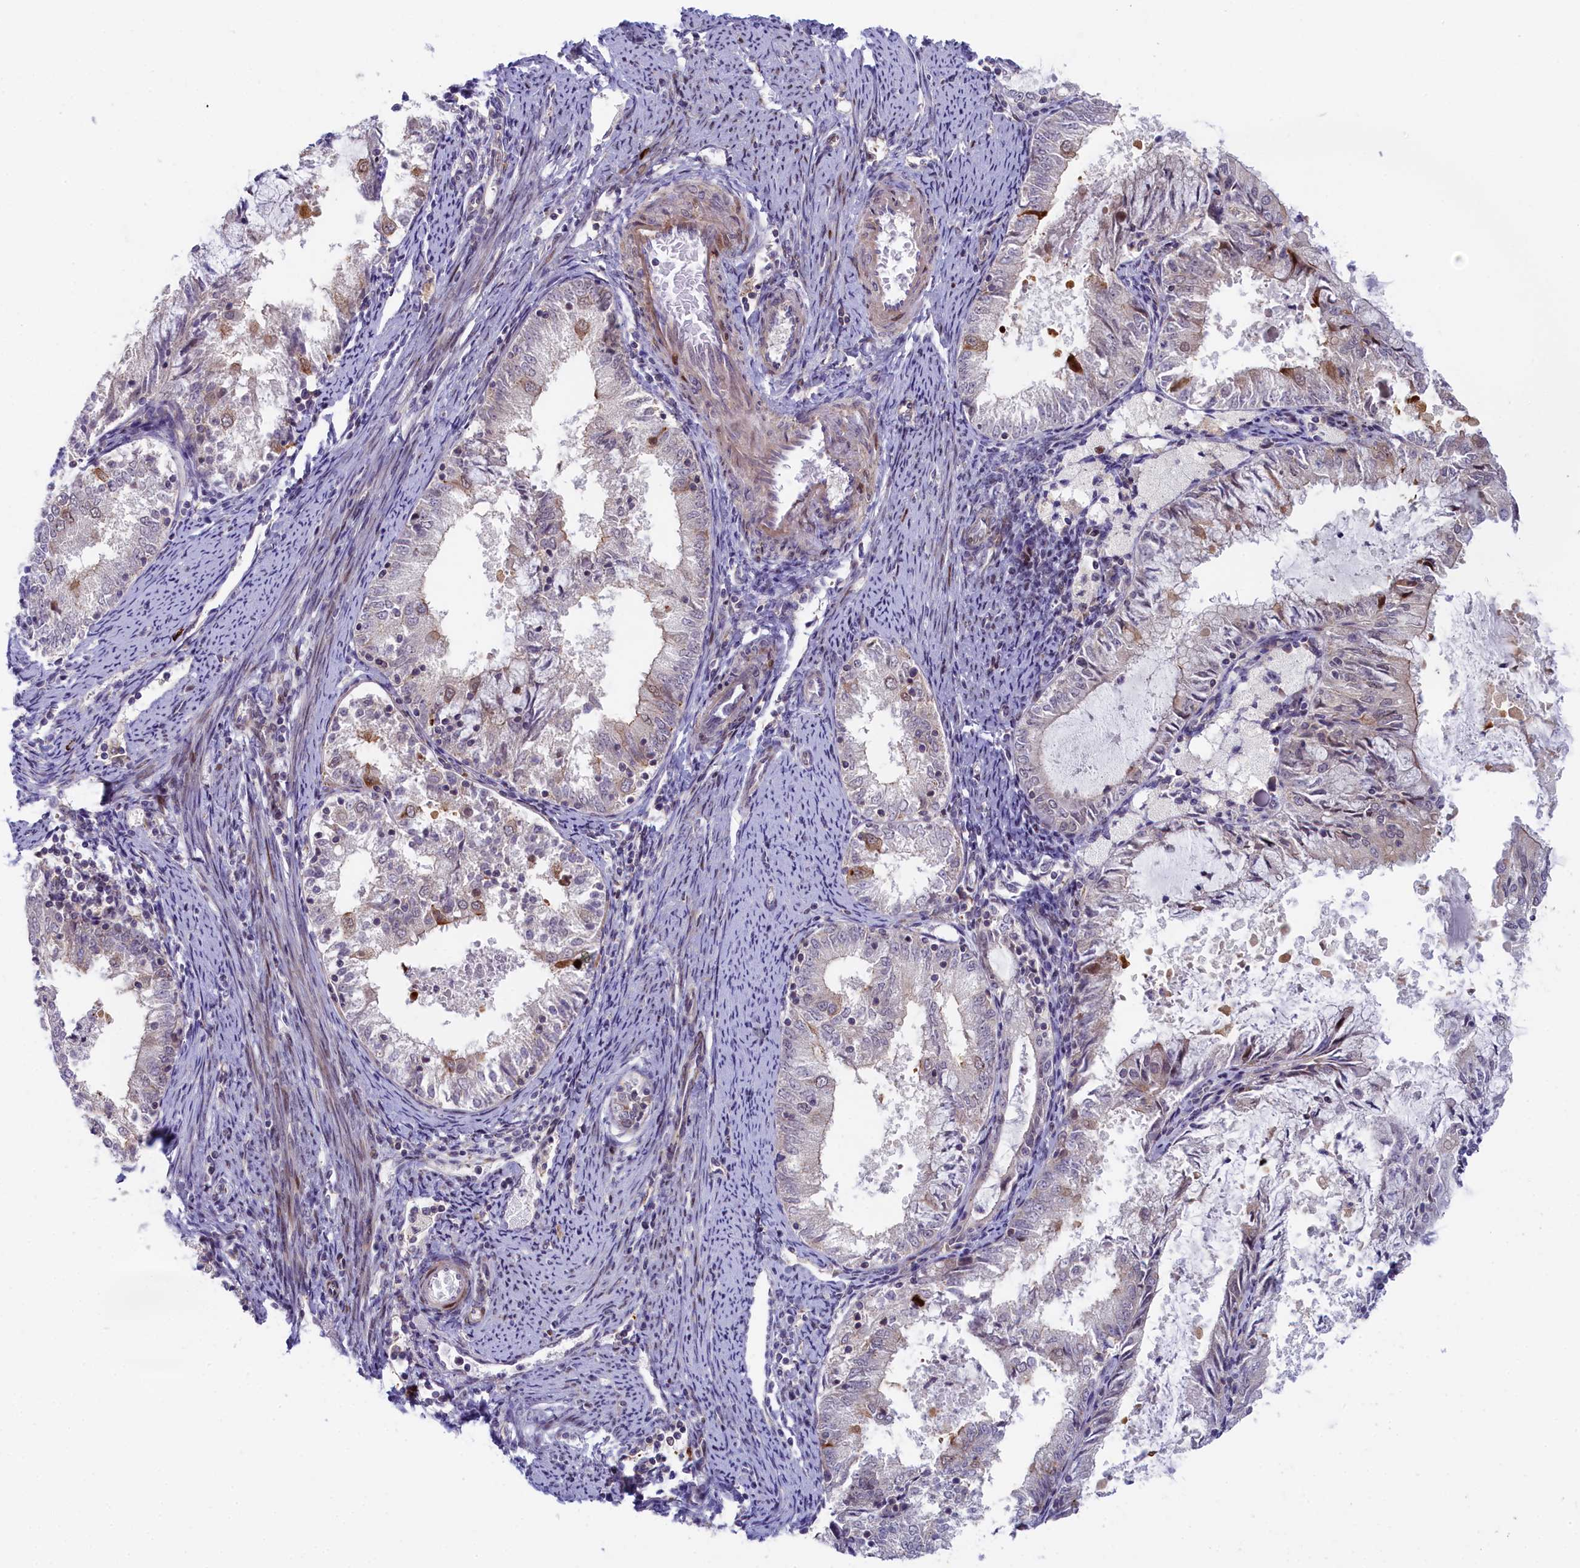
{"staining": {"intensity": "negative", "quantity": "none", "location": "none"}, "tissue": "endometrial cancer", "cell_type": "Tumor cells", "image_type": "cancer", "snomed": [{"axis": "morphology", "description": "Adenocarcinoma, NOS"}, {"axis": "topography", "description": "Endometrium"}], "caption": "DAB immunohistochemical staining of human endometrial adenocarcinoma exhibits no significant staining in tumor cells.", "gene": "CCL23", "patient": {"sex": "female", "age": 57}}